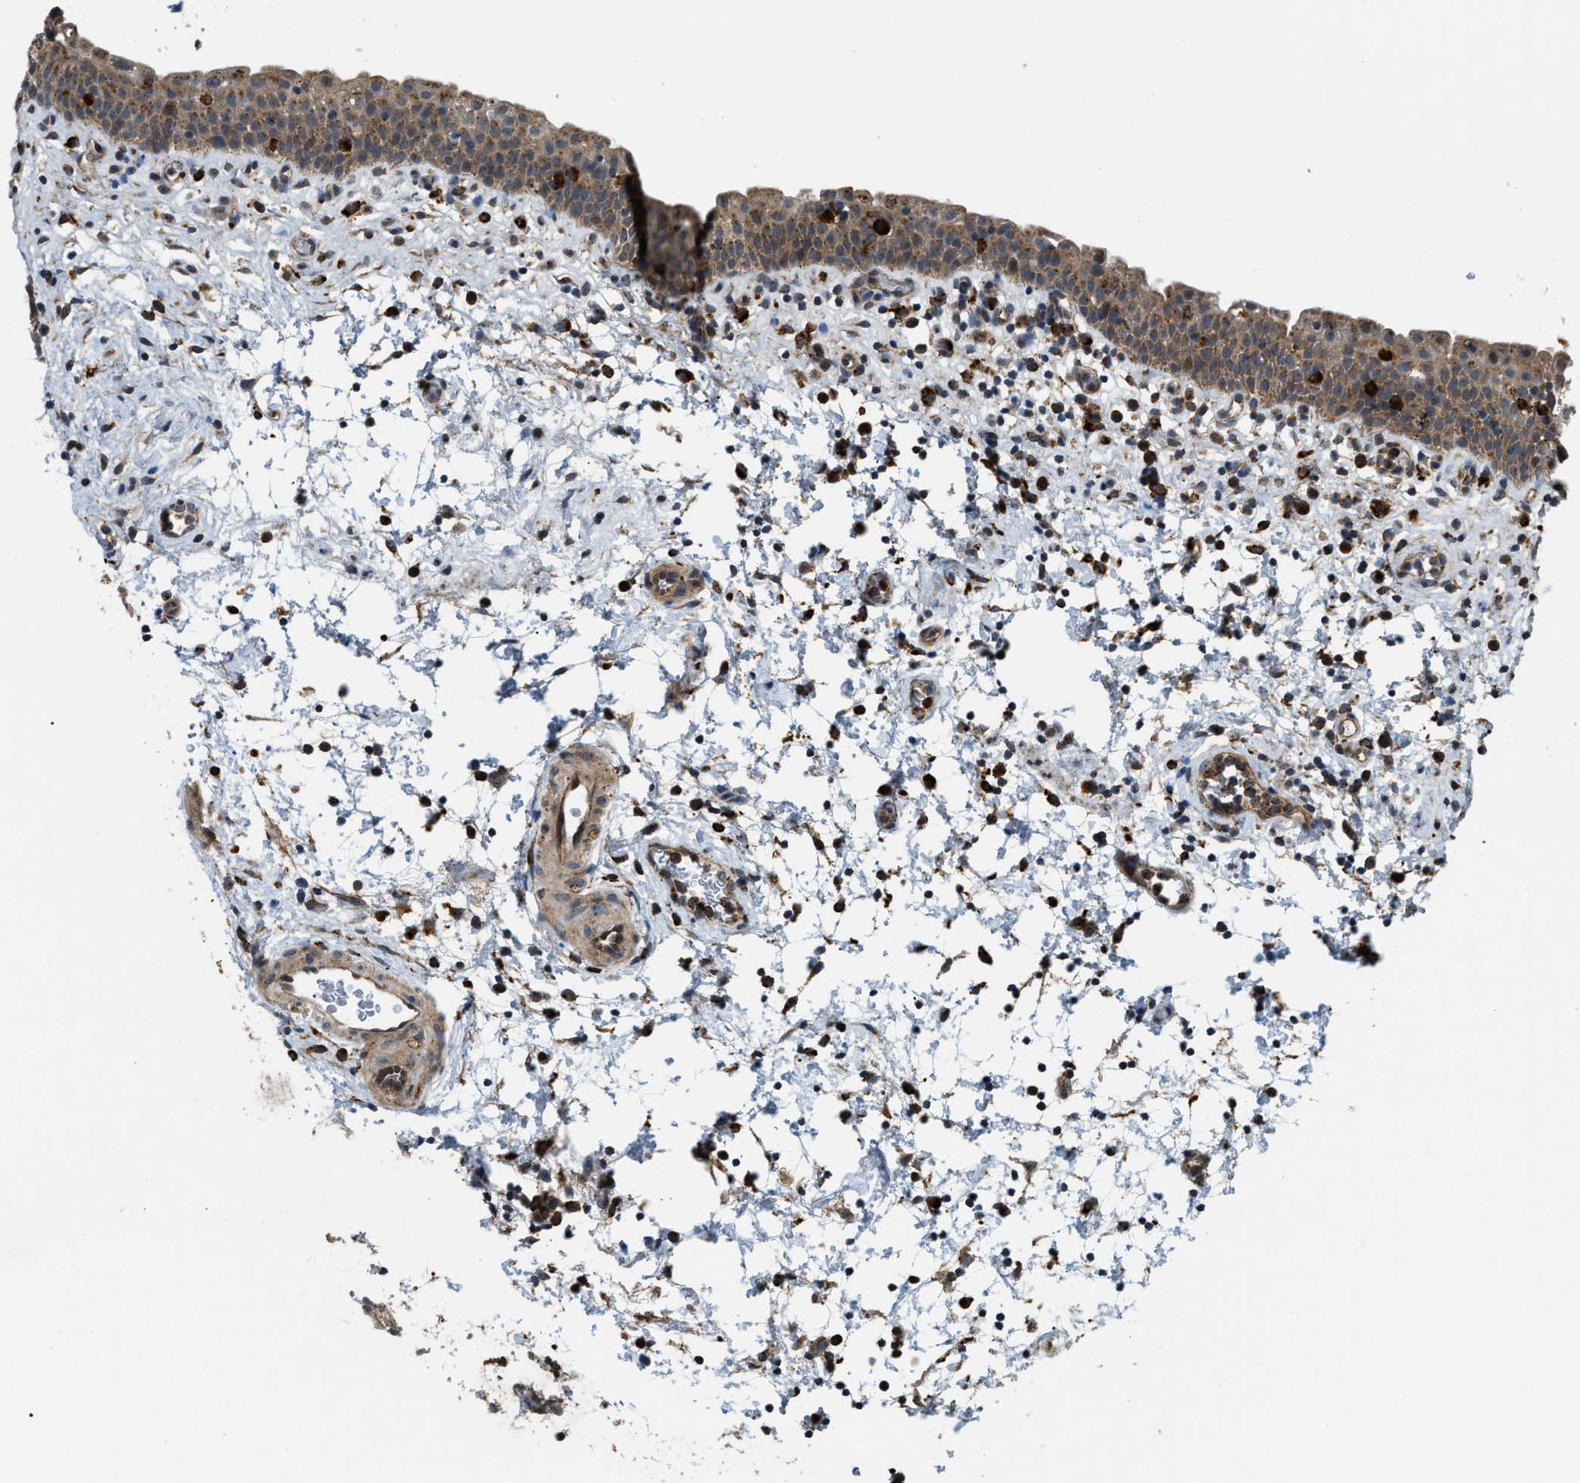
{"staining": {"intensity": "moderate", "quantity": ">75%", "location": "cytoplasmic/membranous"}, "tissue": "urinary bladder", "cell_type": "Urothelial cells", "image_type": "normal", "snomed": [{"axis": "morphology", "description": "Normal tissue, NOS"}, {"axis": "topography", "description": "Urinary bladder"}], "caption": "Immunohistochemical staining of normal human urinary bladder demonstrates medium levels of moderate cytoplasmic/membranous expression in about >75% of urothelial cells. (DAB IHC with brightfield microscopy, high magnification).", "gene": "STARD3NL", "patient": {"sex": "male", "age": 37}}